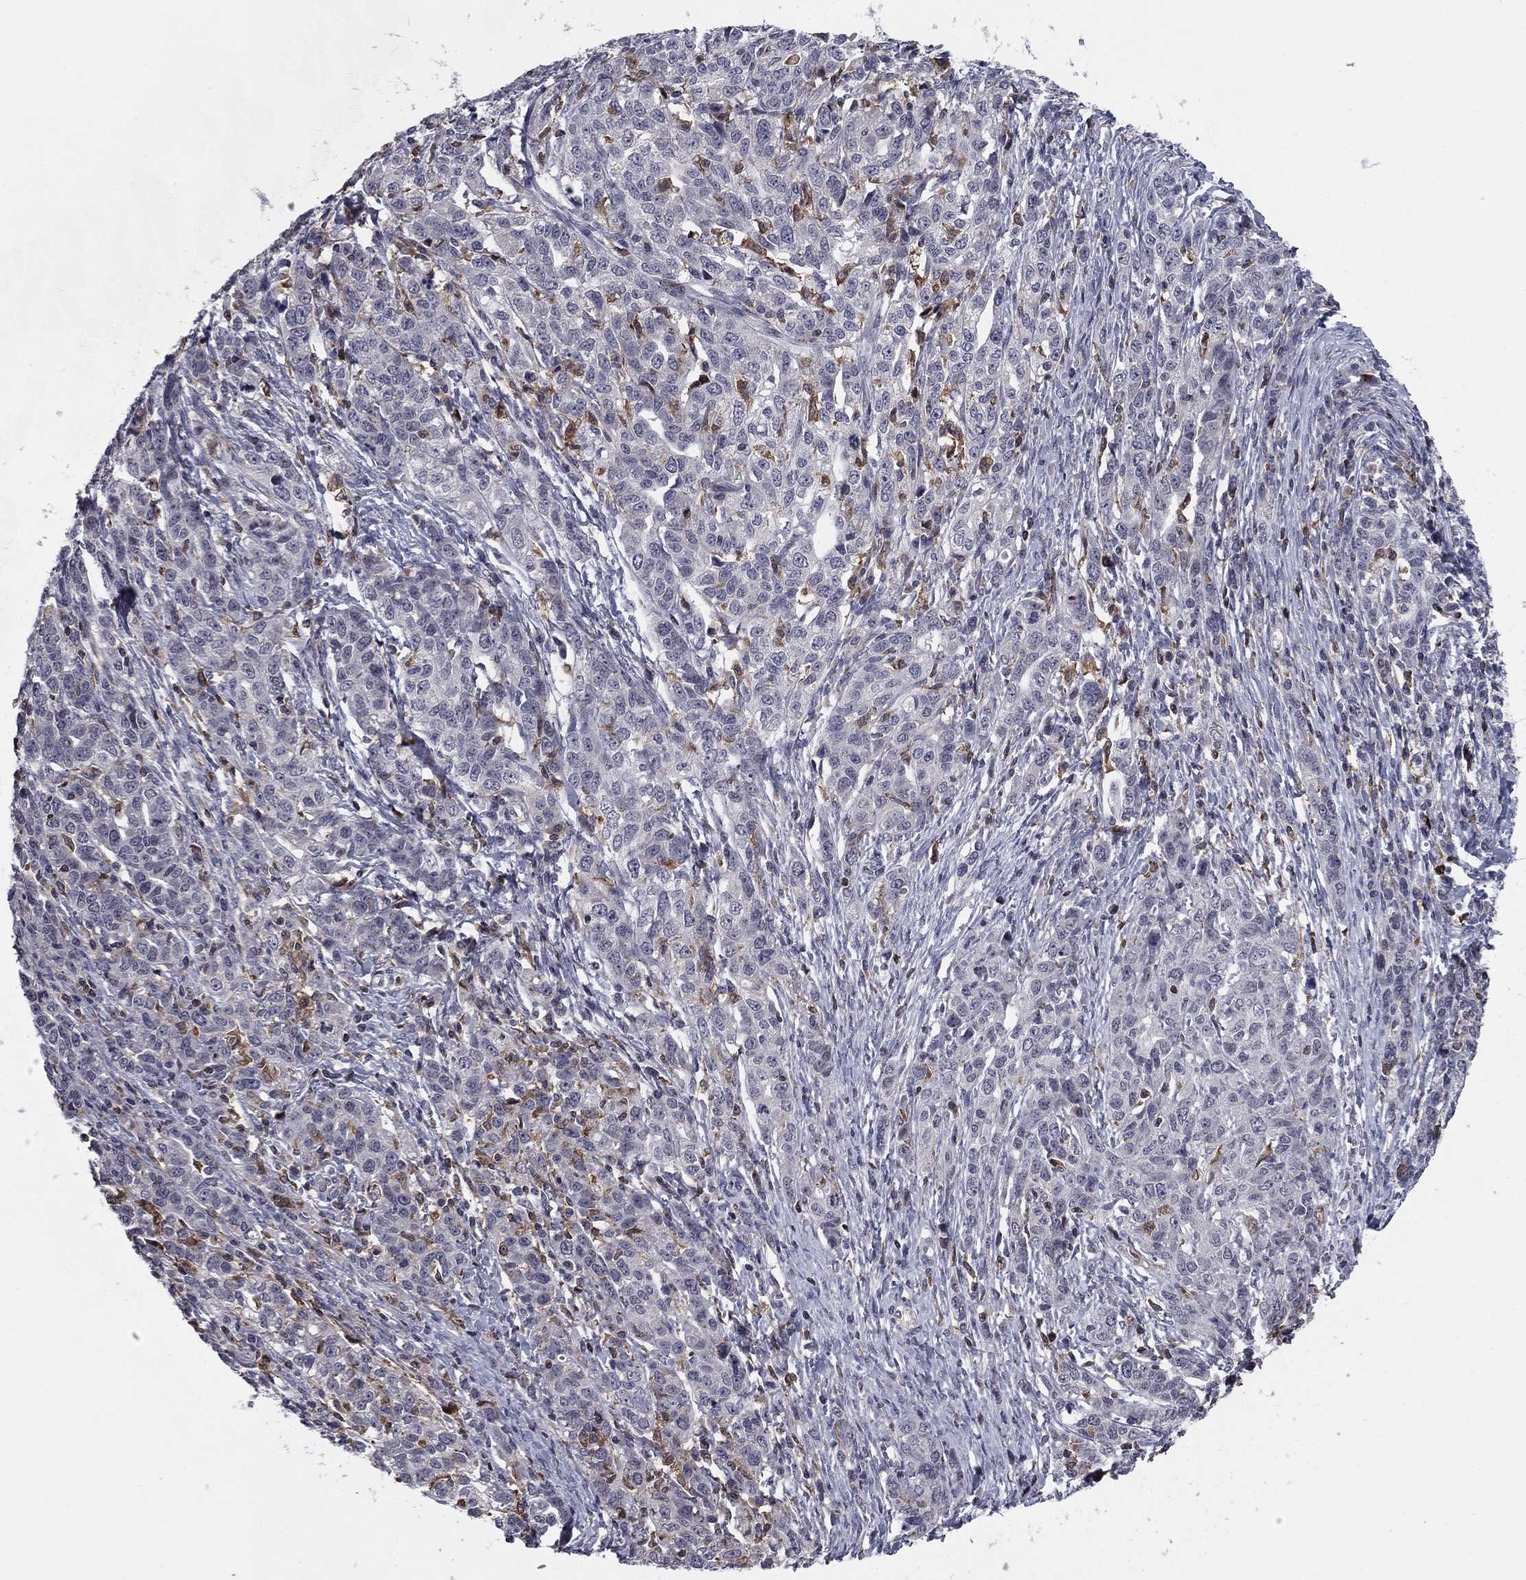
{"staining": {"intensity": "negative", "quantity": "none", "location": "none"}, "tissue": "ovarian cancer", "cell_type": "Tumor cells", "image_type": "cancer", "snomed": [{"axis": "morphology", "description": "Cystadenocarcinoma, serous, NOS"}, {"axis": "topography", "description": "Ovary"}], "caption": "Ovarian cancer was stained to show a protein in brown. There is no significant positivity in tumor cells.", "gene": "PLCB2", "patient": {"sex": "female", "age": 71}}